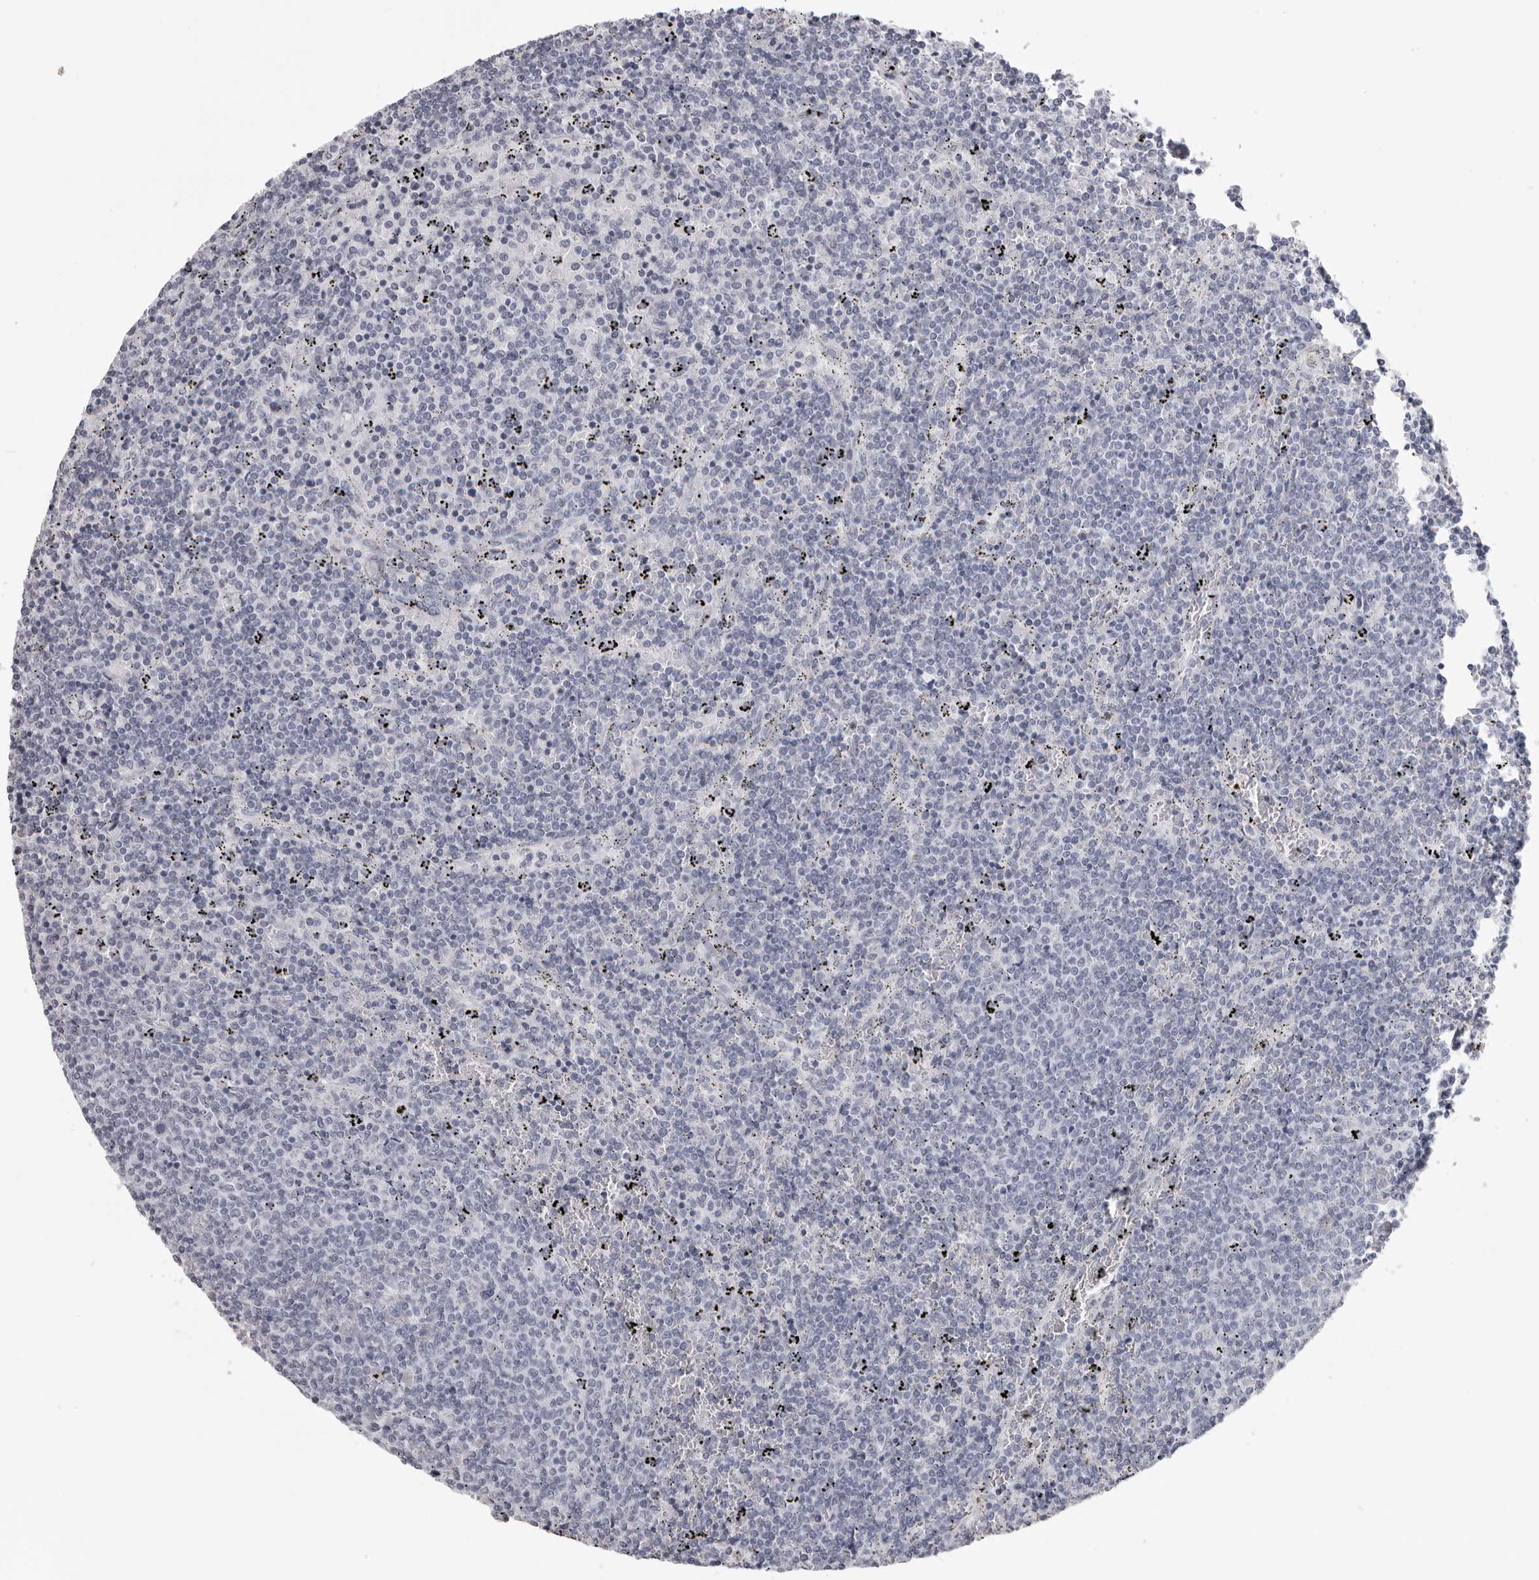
{"staining": {"intensity": "negative", "quantity": "none", "location": "none"}, "tissue": "lymphoma", "cell_type": "Tumor cells", "image_type": "cancer", "snomed": [{"axis": "morphology", "description": "Malignant lymphoma, non-Hodgkin's type, Low grade"}, {"axis": "topography", "description": "Spleen"}], "caption": "Micrograph shows no protein staining in tumor cells of lymphoma tissue.", "gene": "DNALI1", "patient": {"sex": "female", "age": 50}}